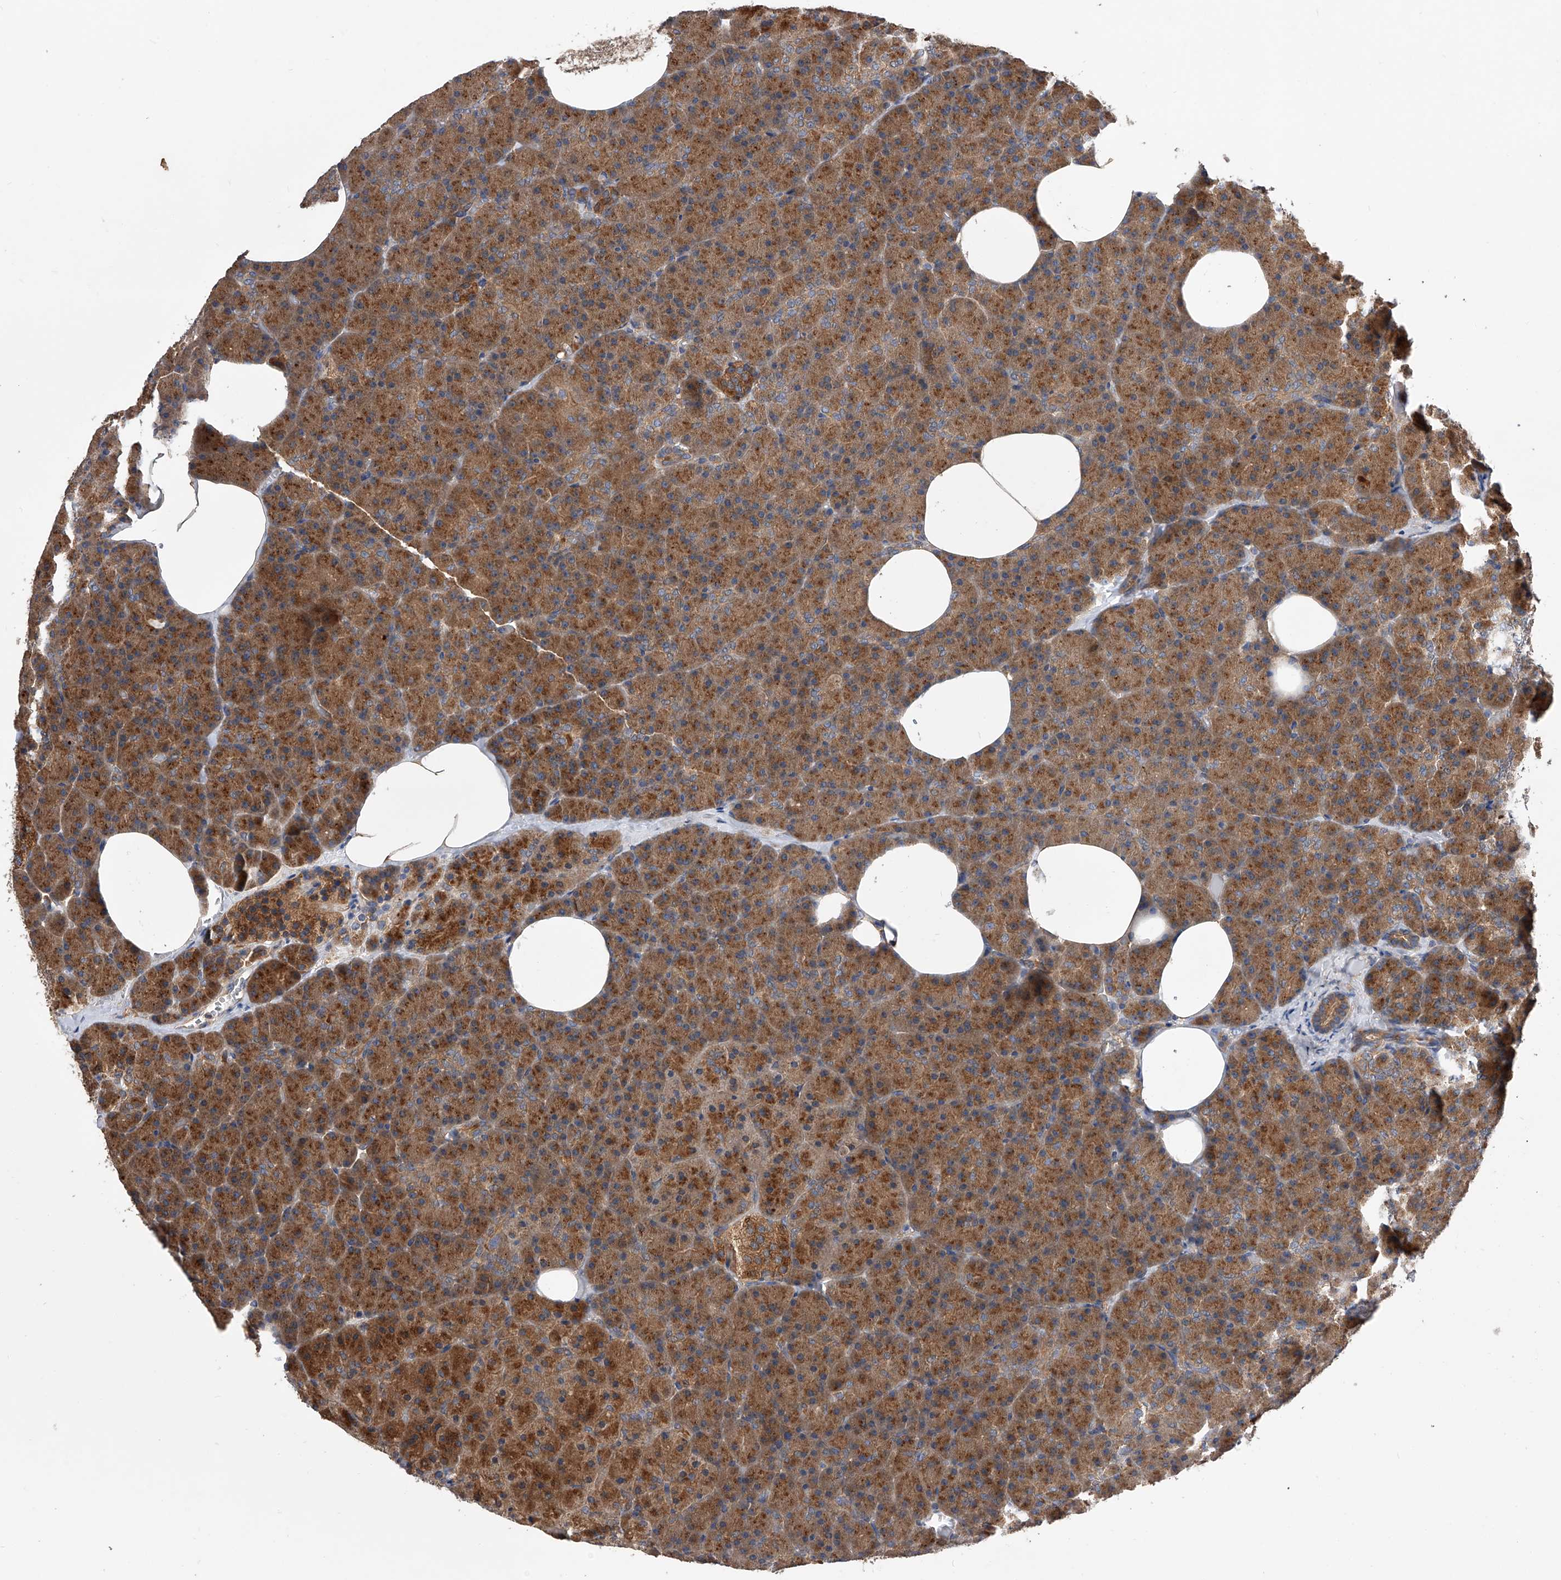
{"staining": {"intensity": "strong", "quantity": ">75%", "location": "cytoplasmic/membranous"}, "tissue": "pancreas", "cell_type": "Exocrine glandular cells", "image_type": "normal", "snomed": [{"axis": "morphology", "description": "Normal tissue, NOS"}, {"axis": "morphology", "description": "Carcinoid, malignant, NOS"}, {"axis": "topography", "description": "Pancreas"}], "caption": "Strong cytoplasmic/membranous expression for a protein is appreciated in approximately >75% of exocrine glandular cells of unremarkable pancreas using immunohistochemistry.", "gene": "CFAP410", "patient": {"sex": "female", "age": 35}}